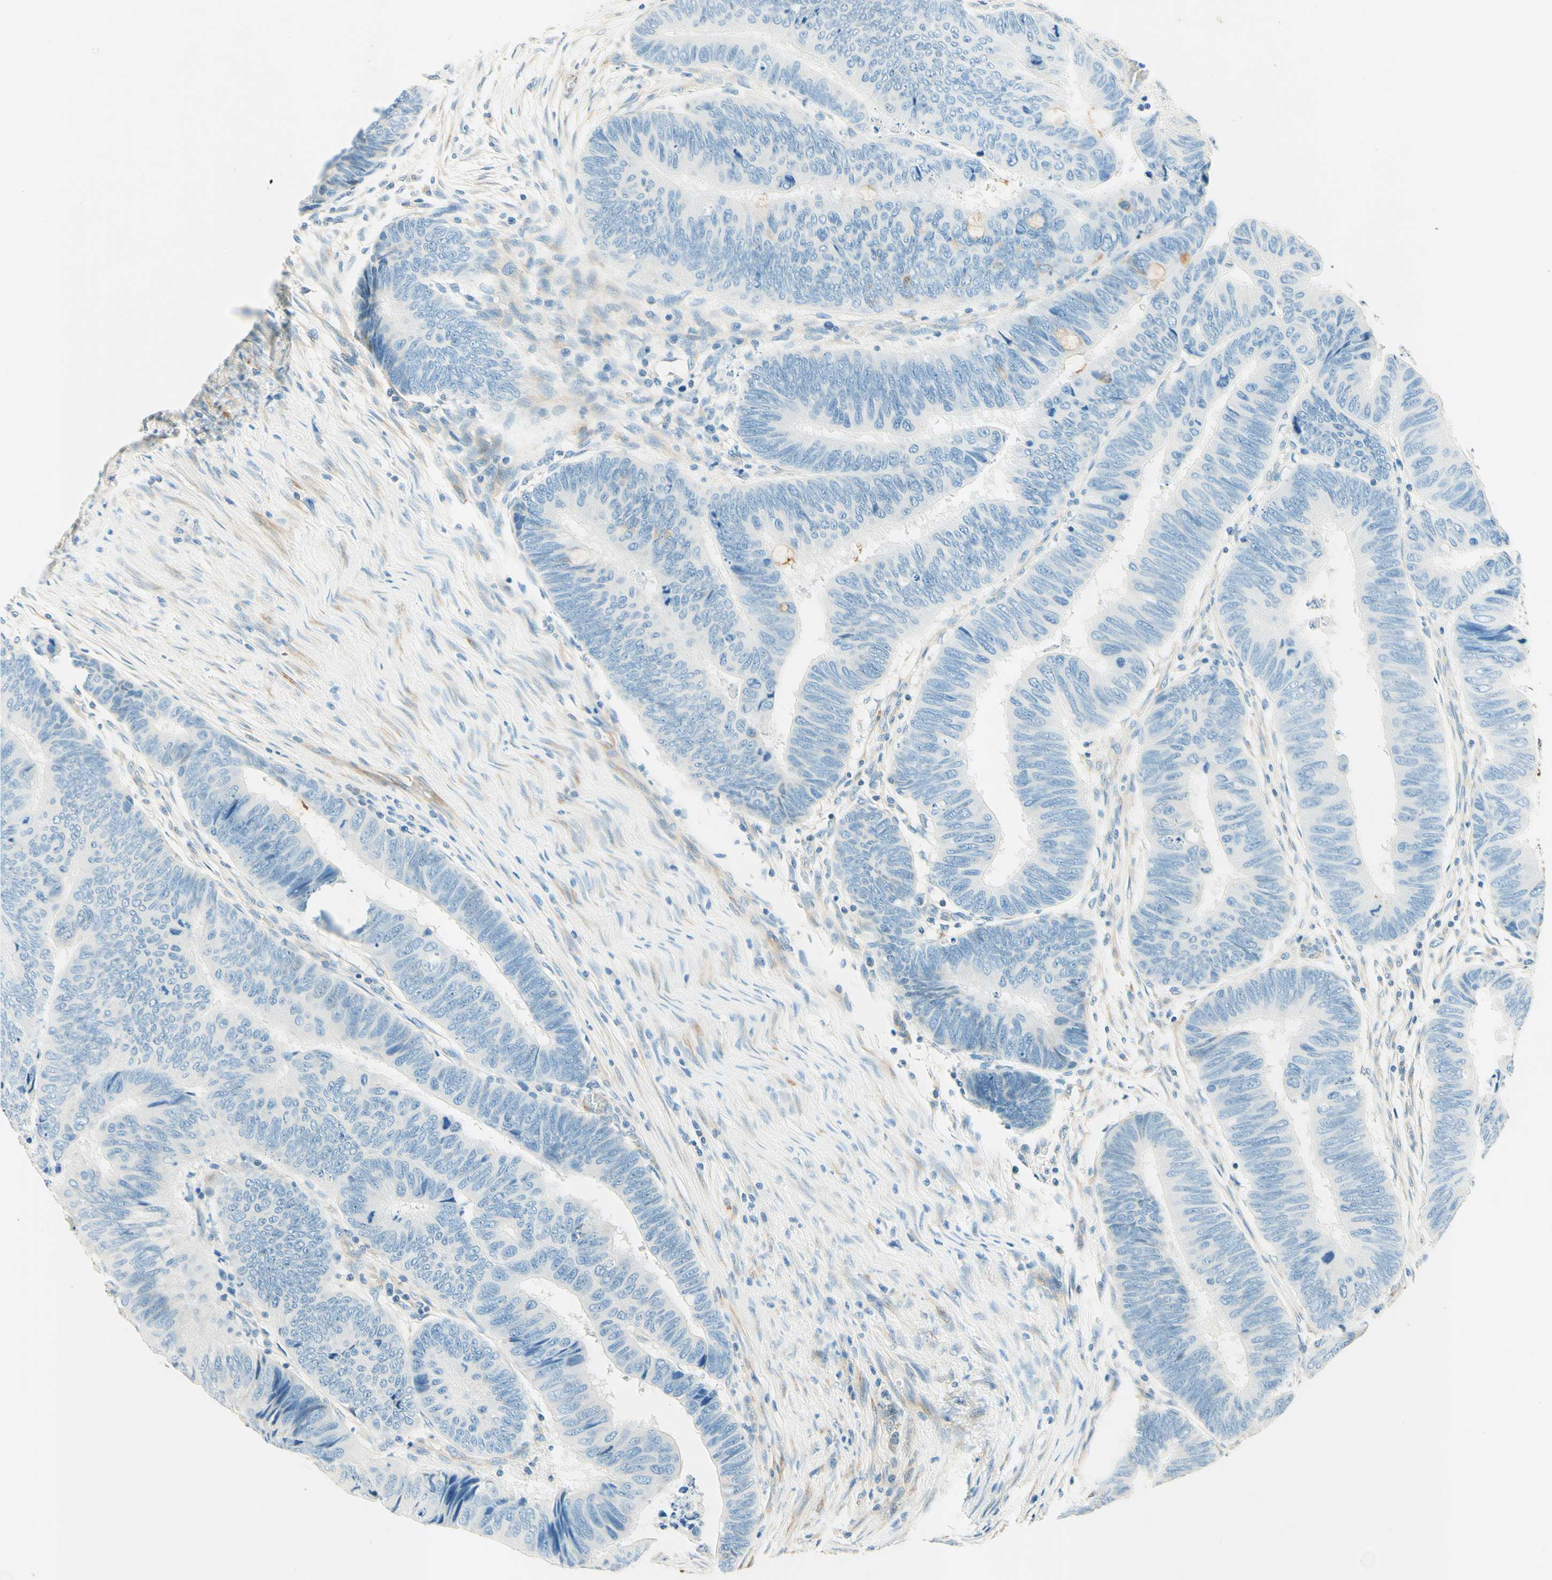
{"staining": {"intensity": "negative", "quantity": "none", "location": "none"}, "tissue": "colorectal cancer", "cell_type": "Tumor cells", "image_type": "cancer", "snomed": [{"axis": "morphology", "description": "Normal tissue, NOS"}, {"axis": "morphology", "description": "Adenocarcinoma, NOS"}, {"axis": "topography", "description": "Rectum"}, {"axis": "topography", "description": "Peripheral nerve tissue"}], "caption": "The image demonstrates no significant positivity in tumor cells of colorectal cancer.", "gene": "TAOK2", "patient": {"sex": "male", "age": 92}}